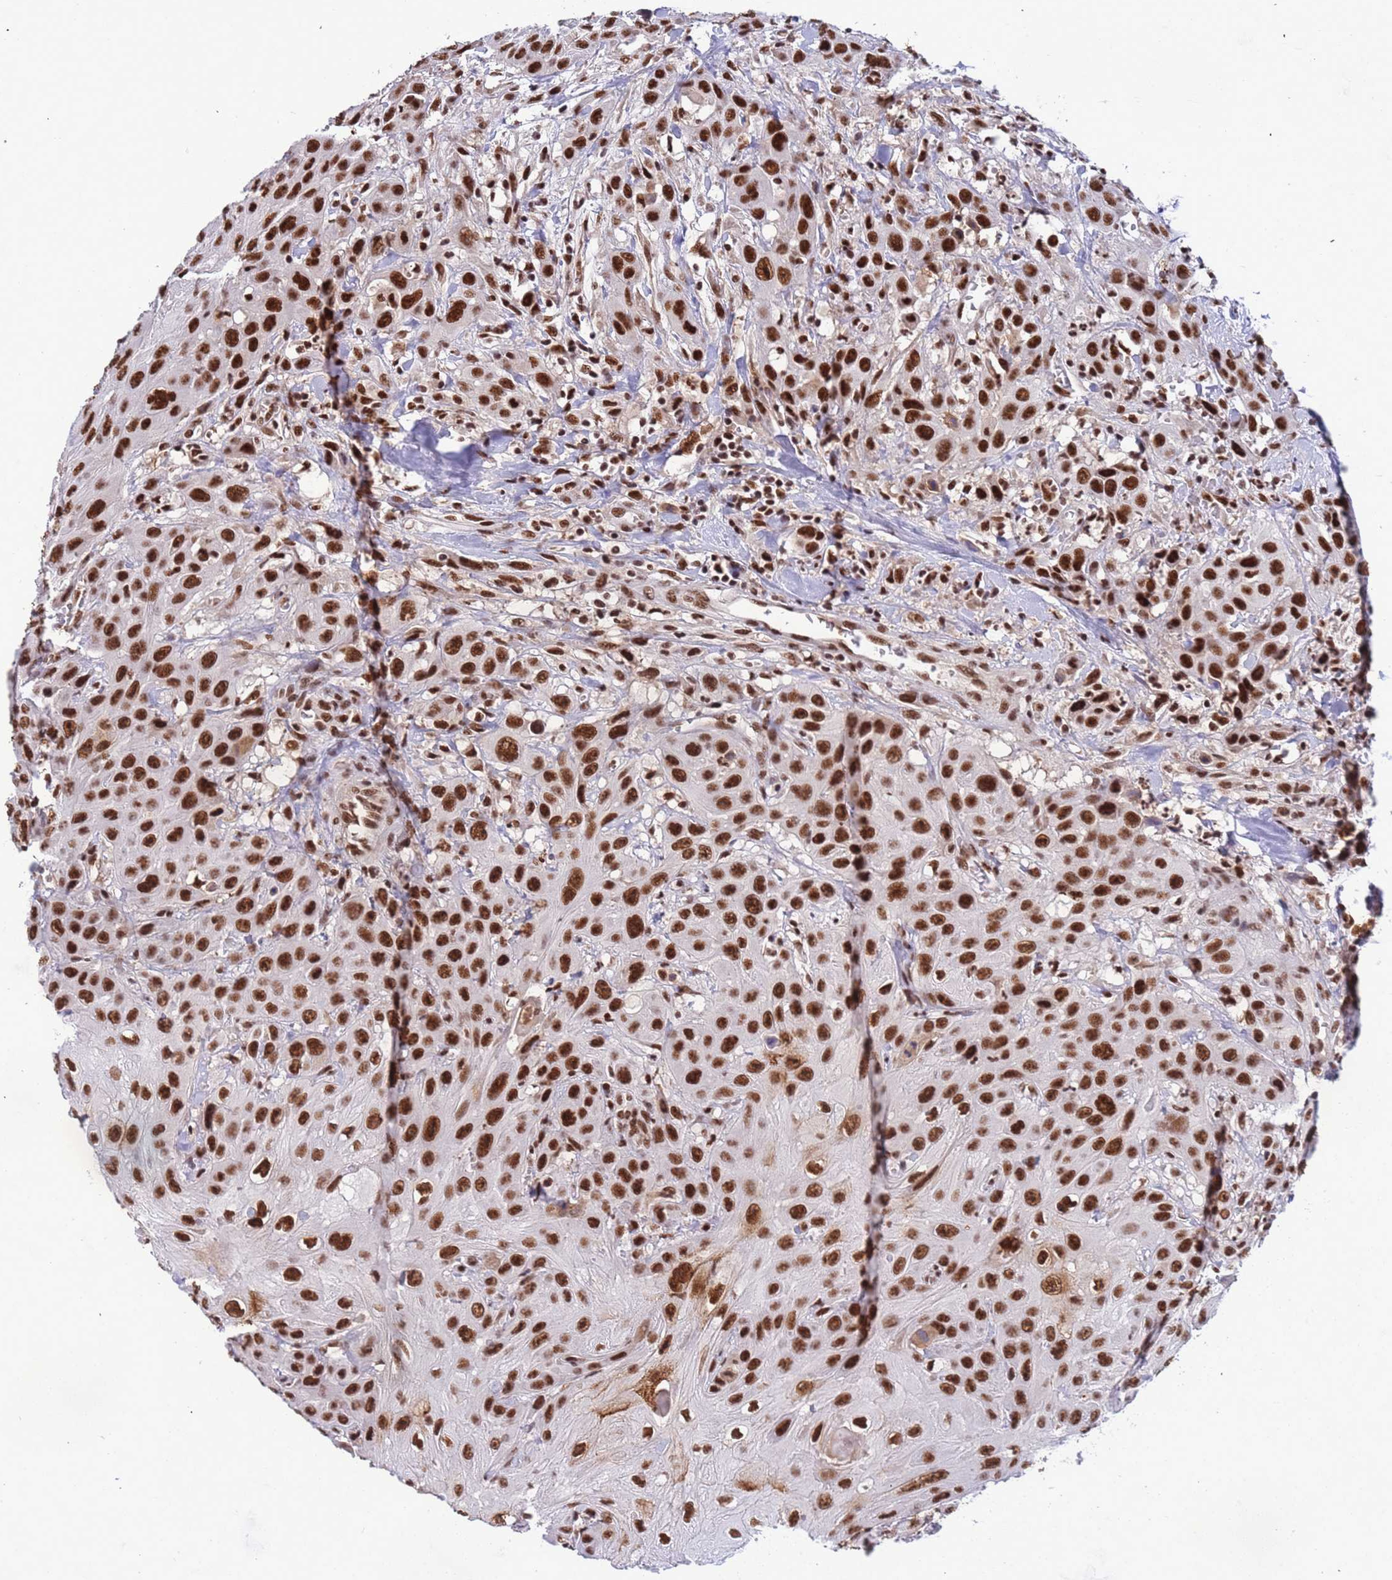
{"staining": {"intensity": "strong", "quantity": ">75%", "location": "nuclear"}, "tissue": "head and neck cancer", "cell_type": "Tumor cells", "image_type": "cancer", "snomed": [{"axis": "morphology", "description": "Squamous cell carcinoma, NOS"}, {"axis": "topography", "description": "Head-Neck"}], "caption": "Head and neck squamous cell carcinoma tissue exhibits strong nuclear staining in approximately >75% of tumor cells, visualized by immunohistochemistry. (brown staining indicates protein expression, while blue staining denotes nuclei).", "gene": "SRRT", "patient": {"sex": "male", "age": 81}}